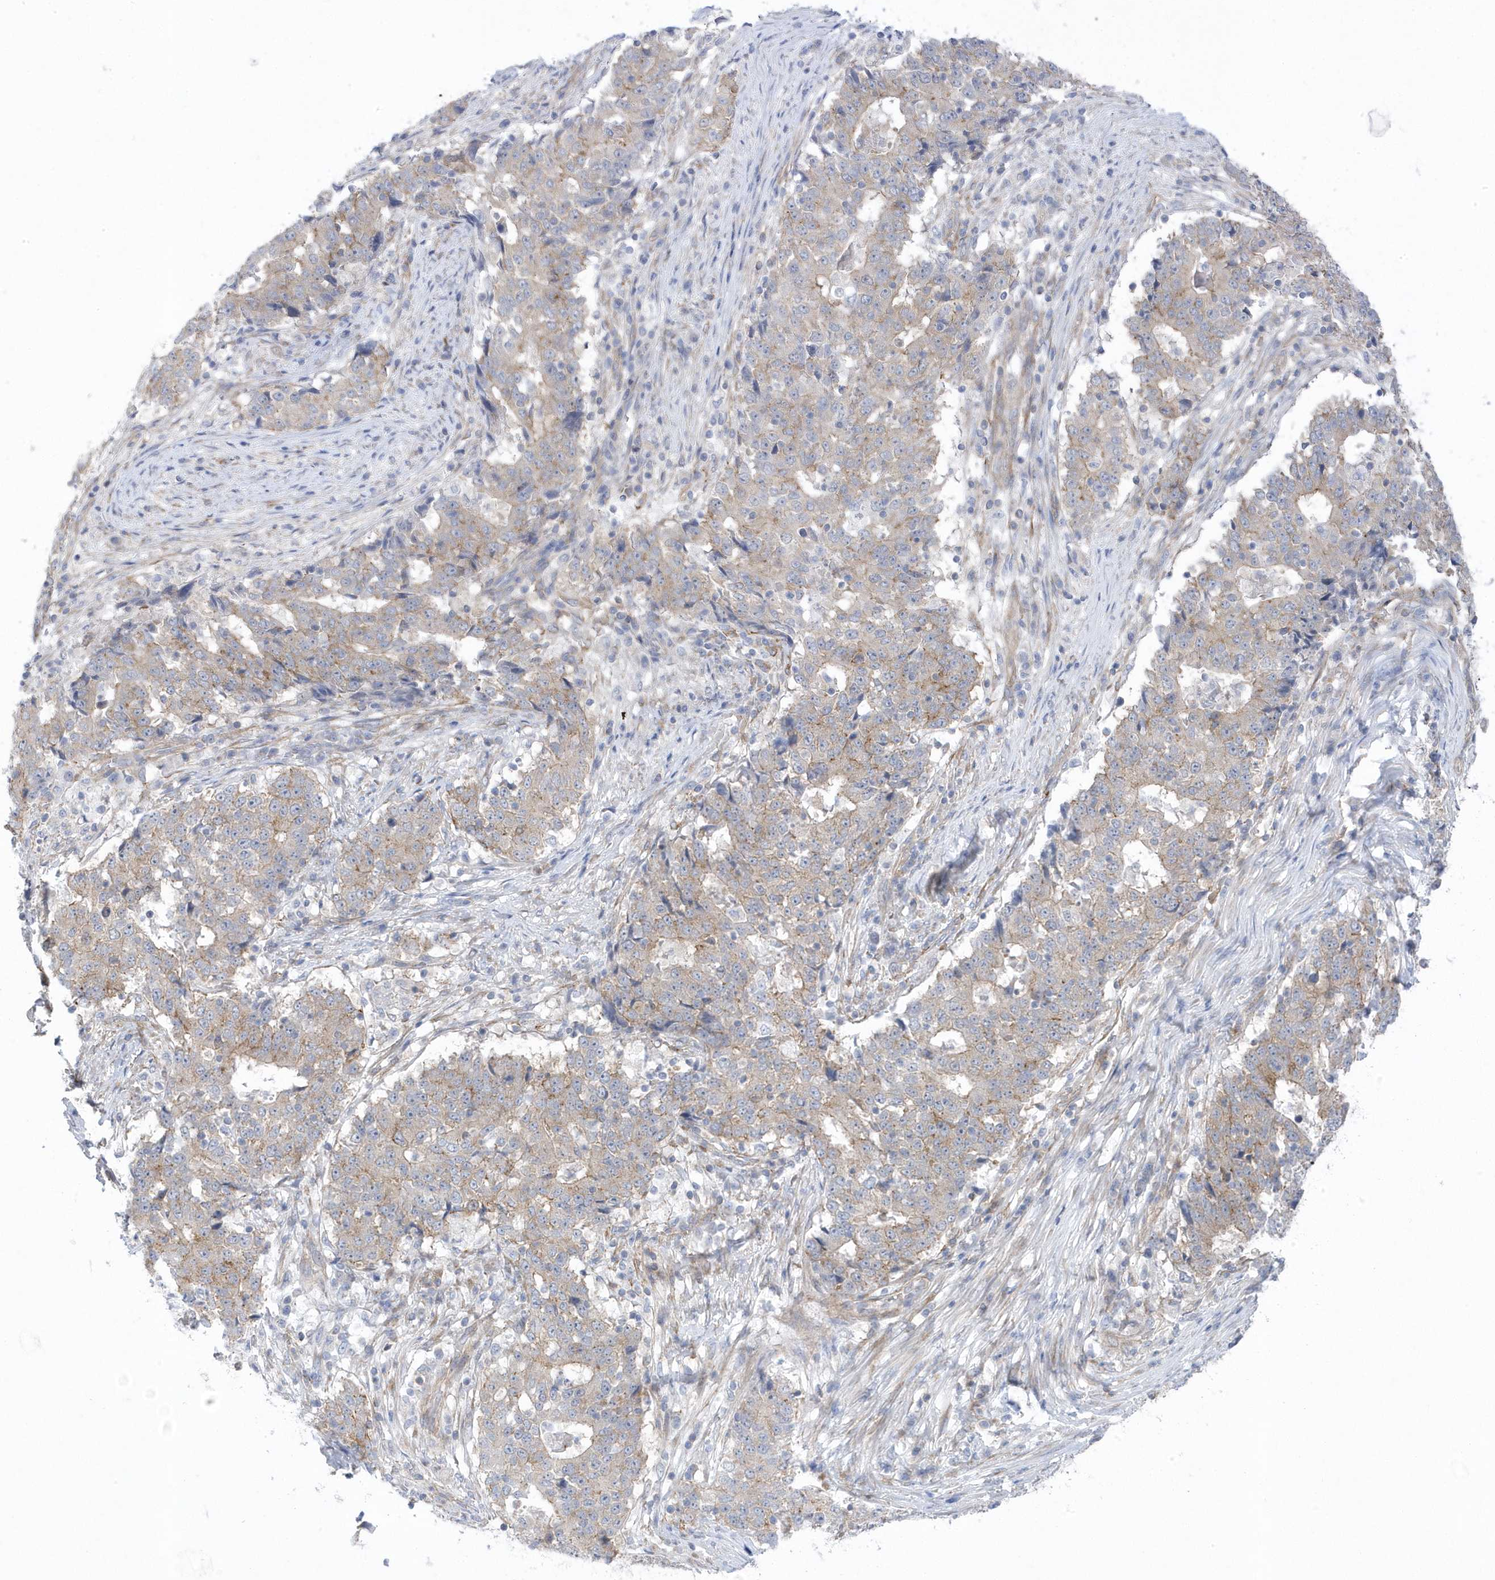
{"staining": {"intensity": "weak", "quantity": "<25%", "location": "cytoplasmic/membranous"}, "tissue": "stomach cancer", "cell_type": "Tumor cells", "image_type": "cancer", "snomed": [{"axis": "morphology", "description": "Adenocarcinoma, NOS"}, {"axis": "topography", "description": "Stomach"}], "caption": "This is an immunohistochemistry (IHC) image of human stomach adenocarcinoma. There is no positivity in tumor cells.", "gene": "ANAPC1", "patient": {"sex": "male", "age": 59}}